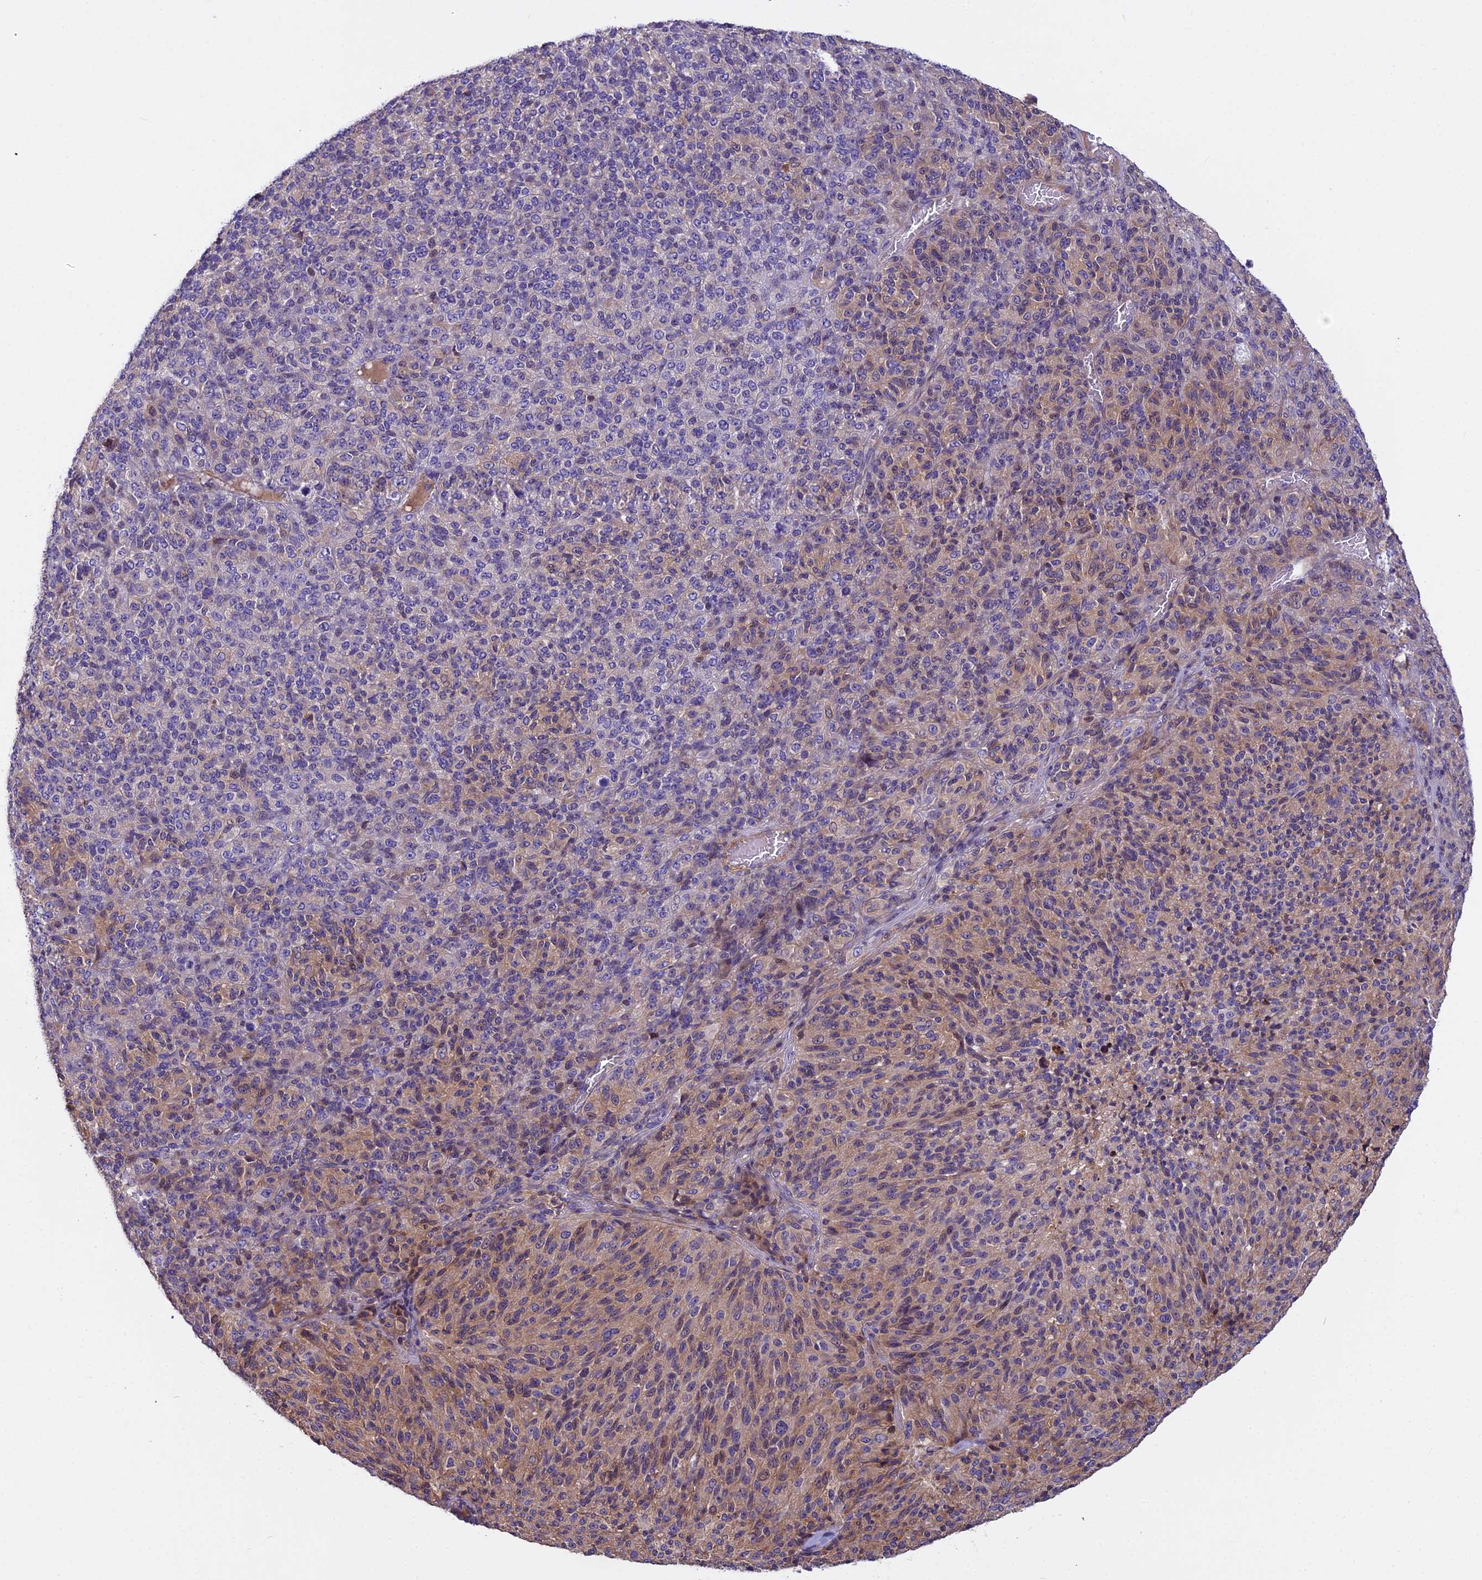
{"staining": {"intensity": "moderate", "quantity": "<25%", "location": "cytoplasmic/membranous"}, "tissue": "melanoma", "cell_type": "Tumor cells", "image_type": "cancer", "snomed": [{"axis": "morphology", "description": "Malignant melanoma, Metastatic site"}, {"axis": "topography", "description": "Brain"}], "caption": "Immunohistochemical staining of malignant melanoma (metastatic site) shows low levels of moderate cytoplasmic/membranous positivity in approximately <25% of tumor cells. (IHC, brightfield microscopy, high magnification).", "gene": "FAM98C", "patient": {"sex": "female", "age": 56}}